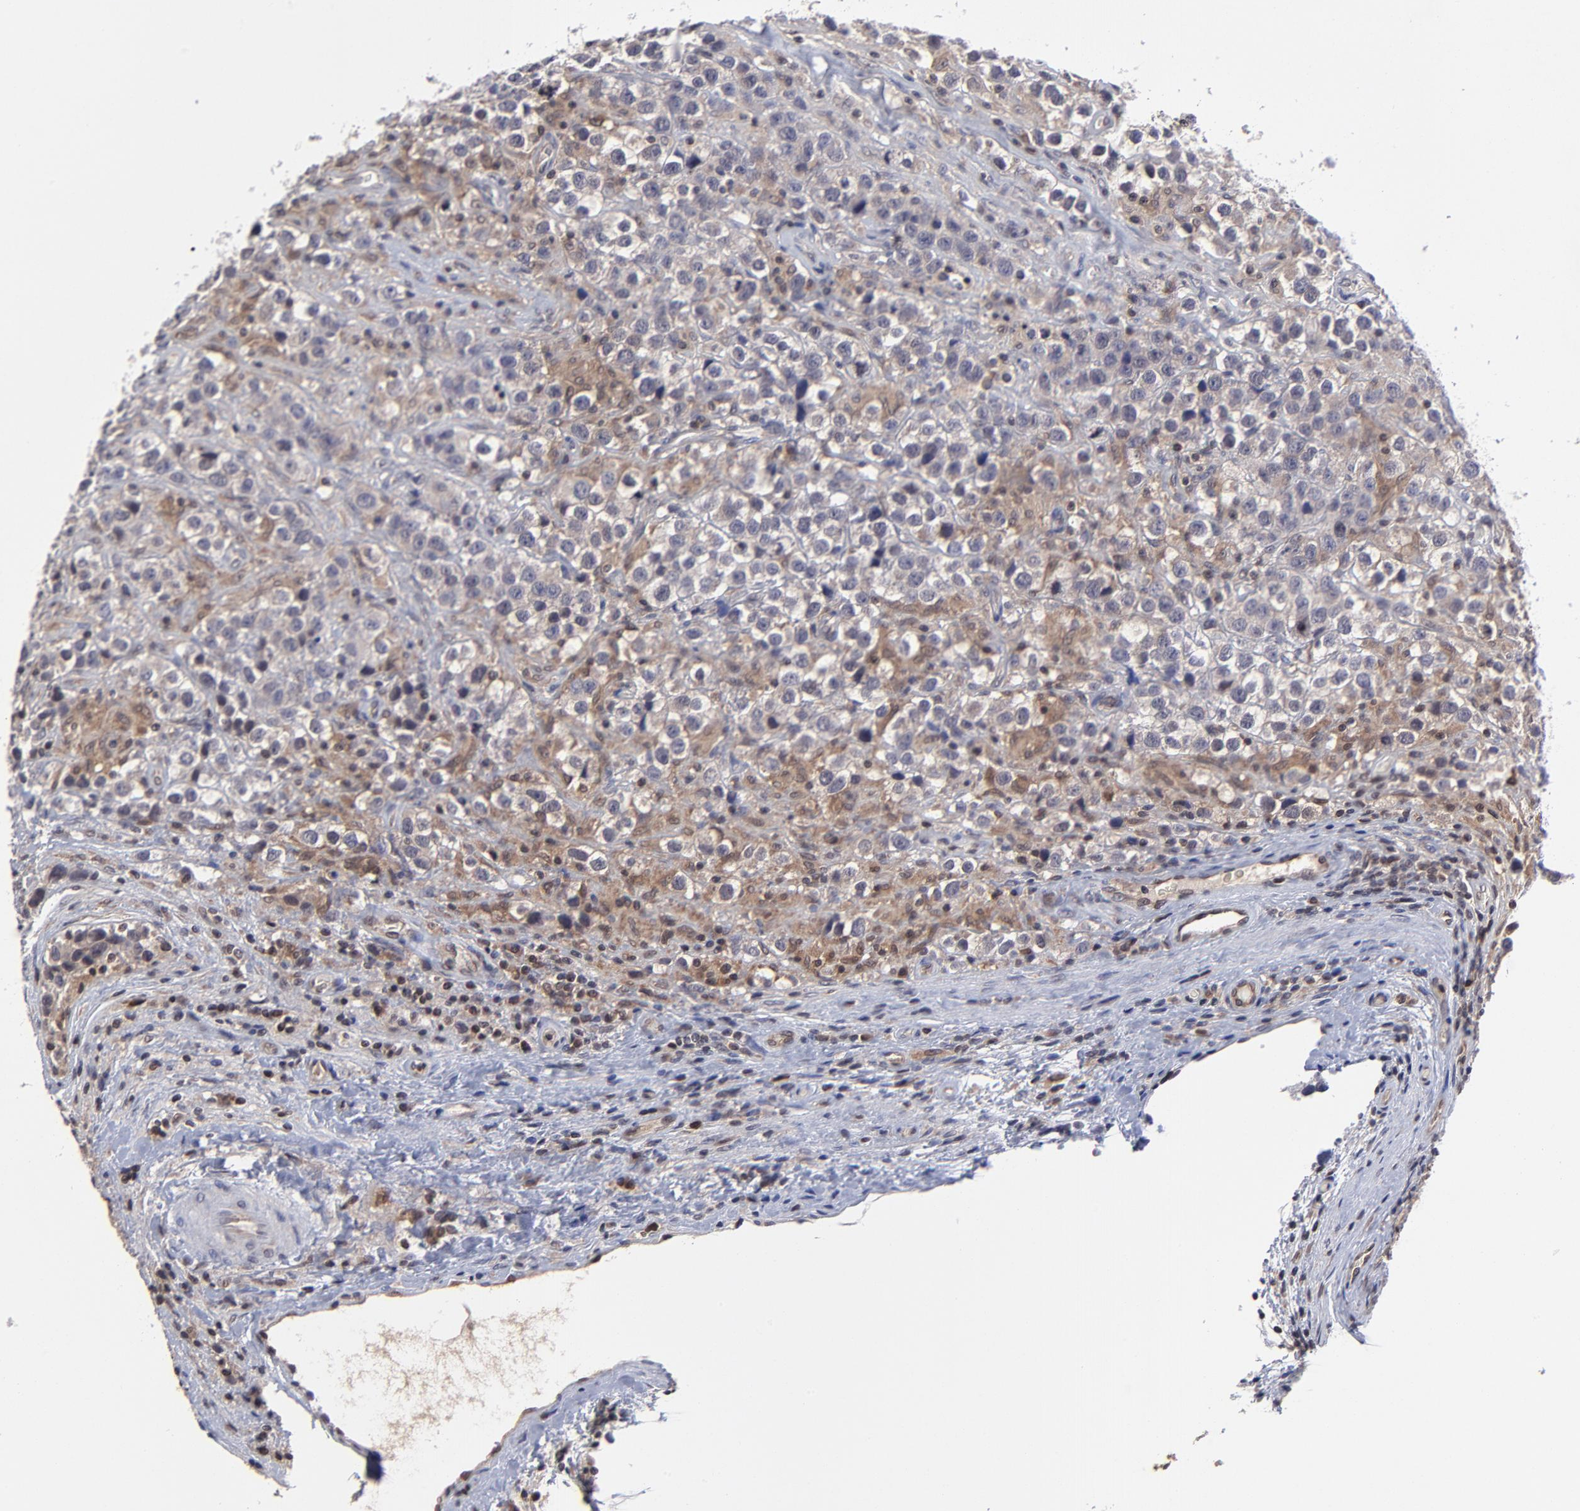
{"staining": {"intensity": "moderate", "quantity": "25%-75%", "location": "cytoplasmic/membranous"}, "tissue": "testis cancer", "cell_type": "Tumor cells", "image_type": "cancer", "snomed": [{"axis": "morphology", "description": "Seminoma, NOS"}, {"axis": "topography", "description": "Testis"}], "caption": "Testis seminoma stained with a protein marker shows moderate staining in tumor cells.", "gene": "UBE2L6", "patient": {"sex": "male", "age": 43}}